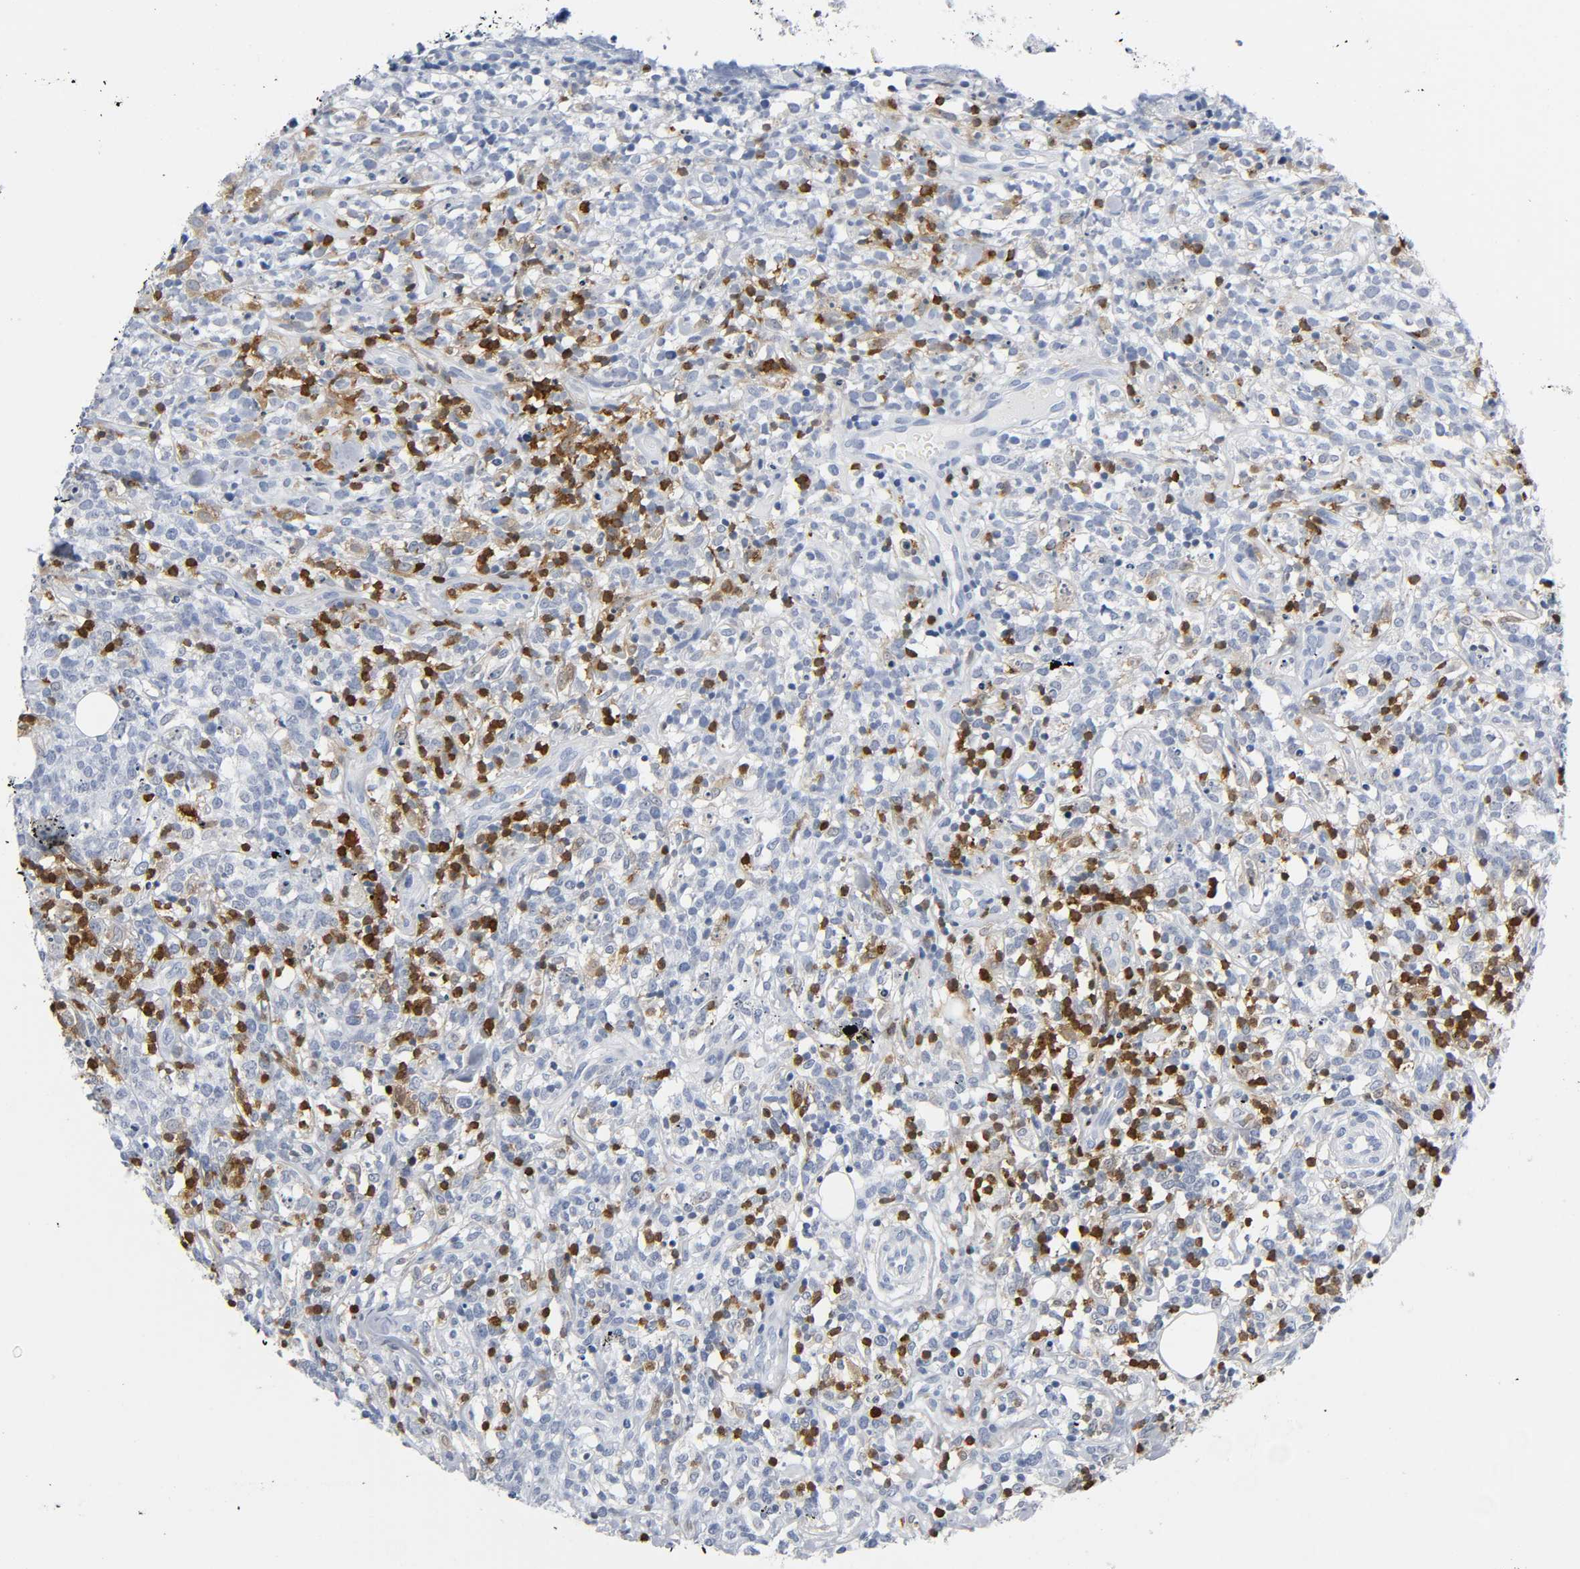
{"staining": {"intensity": "negative", "quantity": "none", "location": "none"}, "tissue": "lymphoma", "cell_type": "Tumor cells", "image_type": "cancer", "snomed": [{"axis": "morphology", "description": "Malignant lymphoma, non-Hodgkin's type, High grade"}, {"axis": "topography", "description": "Lymph node"}], "caption": "This is an IHC histopathology image of lymphoma. There is no positivity in tumor cells.", "gene": "DOK2", "patient": {"sex": "female", "age": 73}}